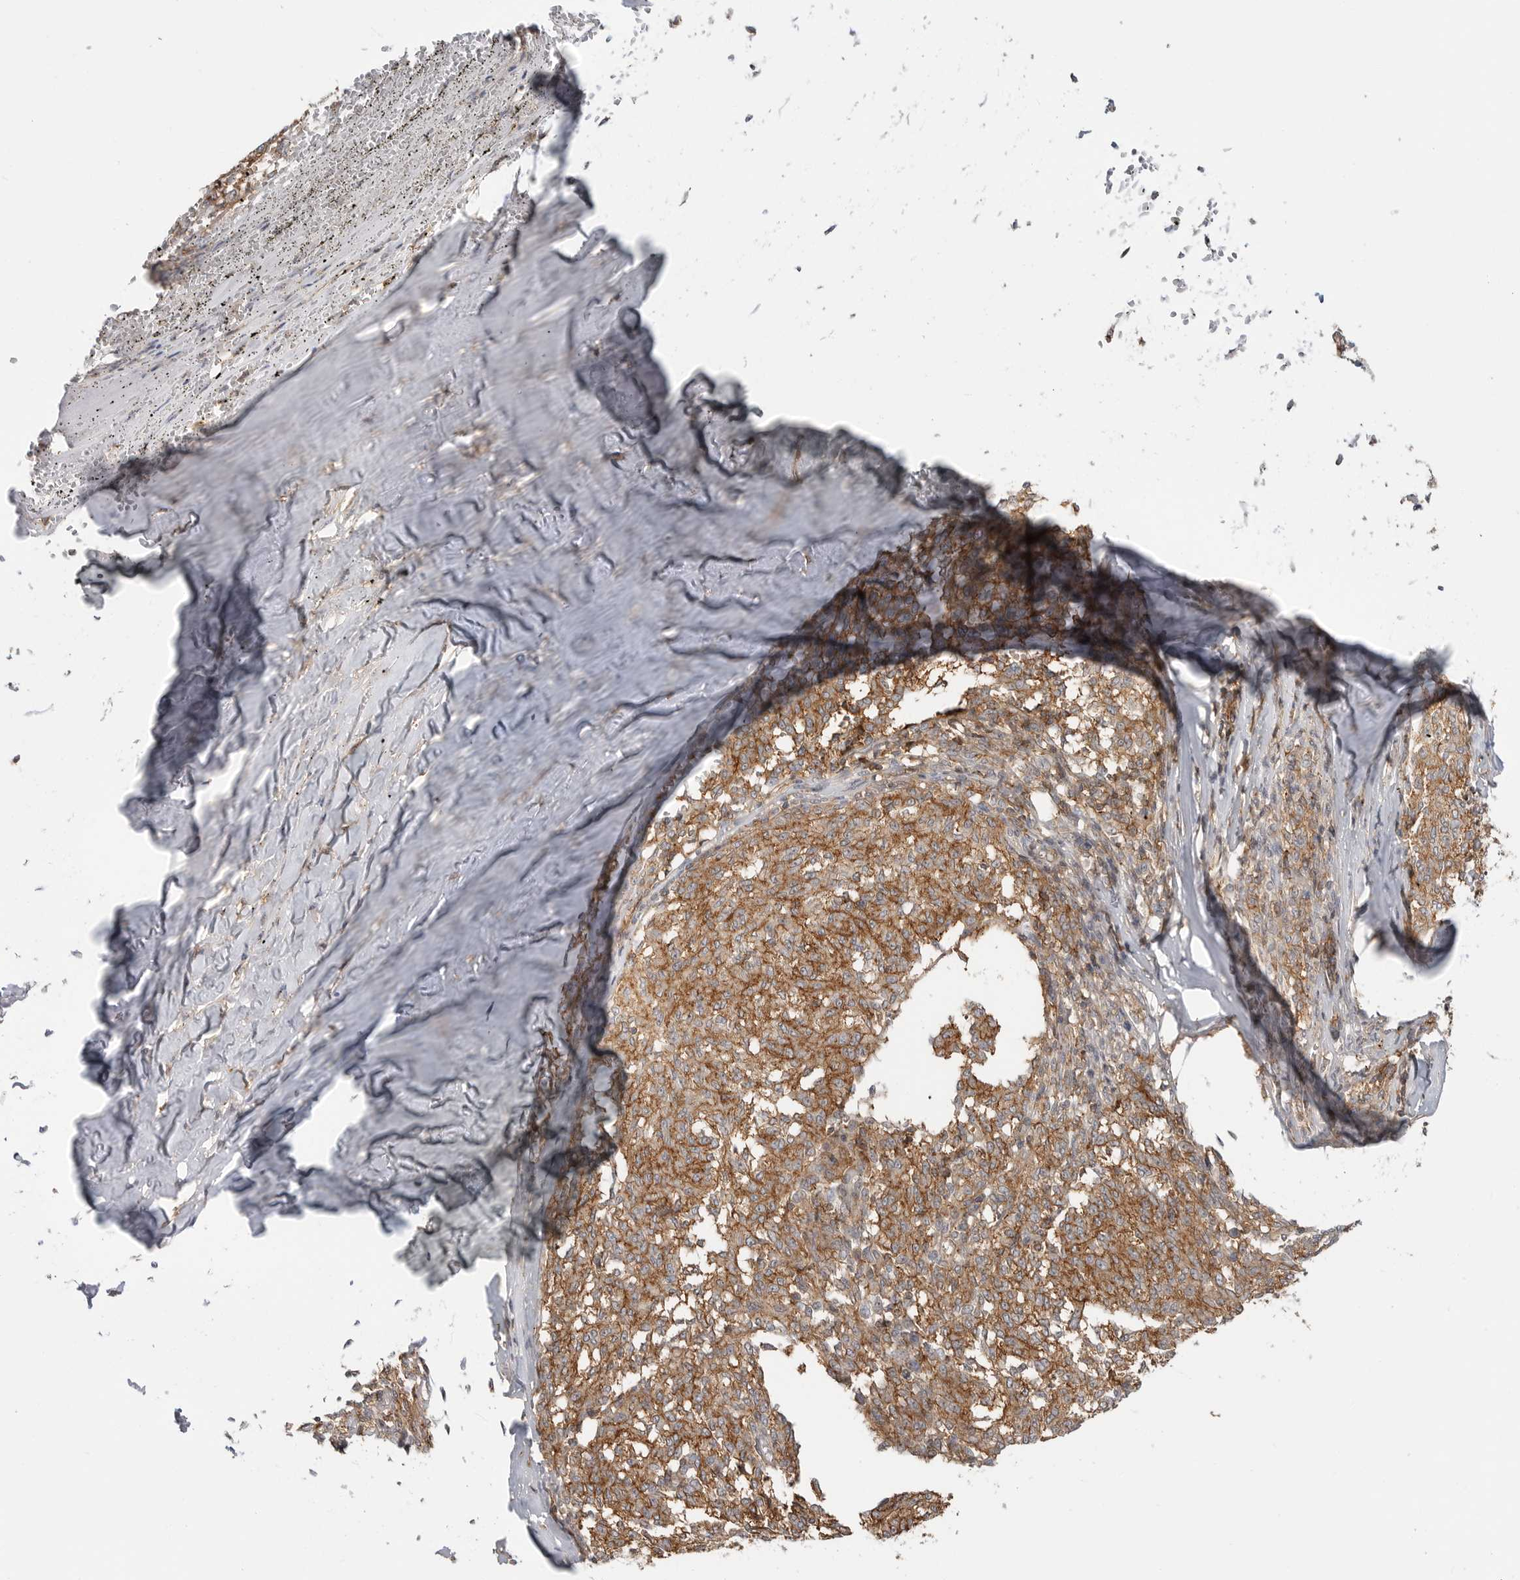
{"staining": {"intensity": "moderate", "quantity": ">75%", "location": "cytoplasmic/membranous"}, "tissue": "melanoma", "cell_type": "Tumor cells", "image_type": "cancer", "snomed": [{"axis": "morphology", "description": "Malignant melanoma, NOS"}, {"axis": "topography", "description": "Skin"}], "caption": "Melanoma tissue demonstrates moderate cytoplasmic/membranous positivity in approximately >75% of tumor cells, visualized by immunohistochemistry. The protein of interest is stained brown, and the nuclei are stained in blue (DAB (3,3'-diaminobenzidine) IHC with brightfield microscopy, high magnification).", "gene": "ANXA11", "patient": {"sex": "female", "age": 72}}